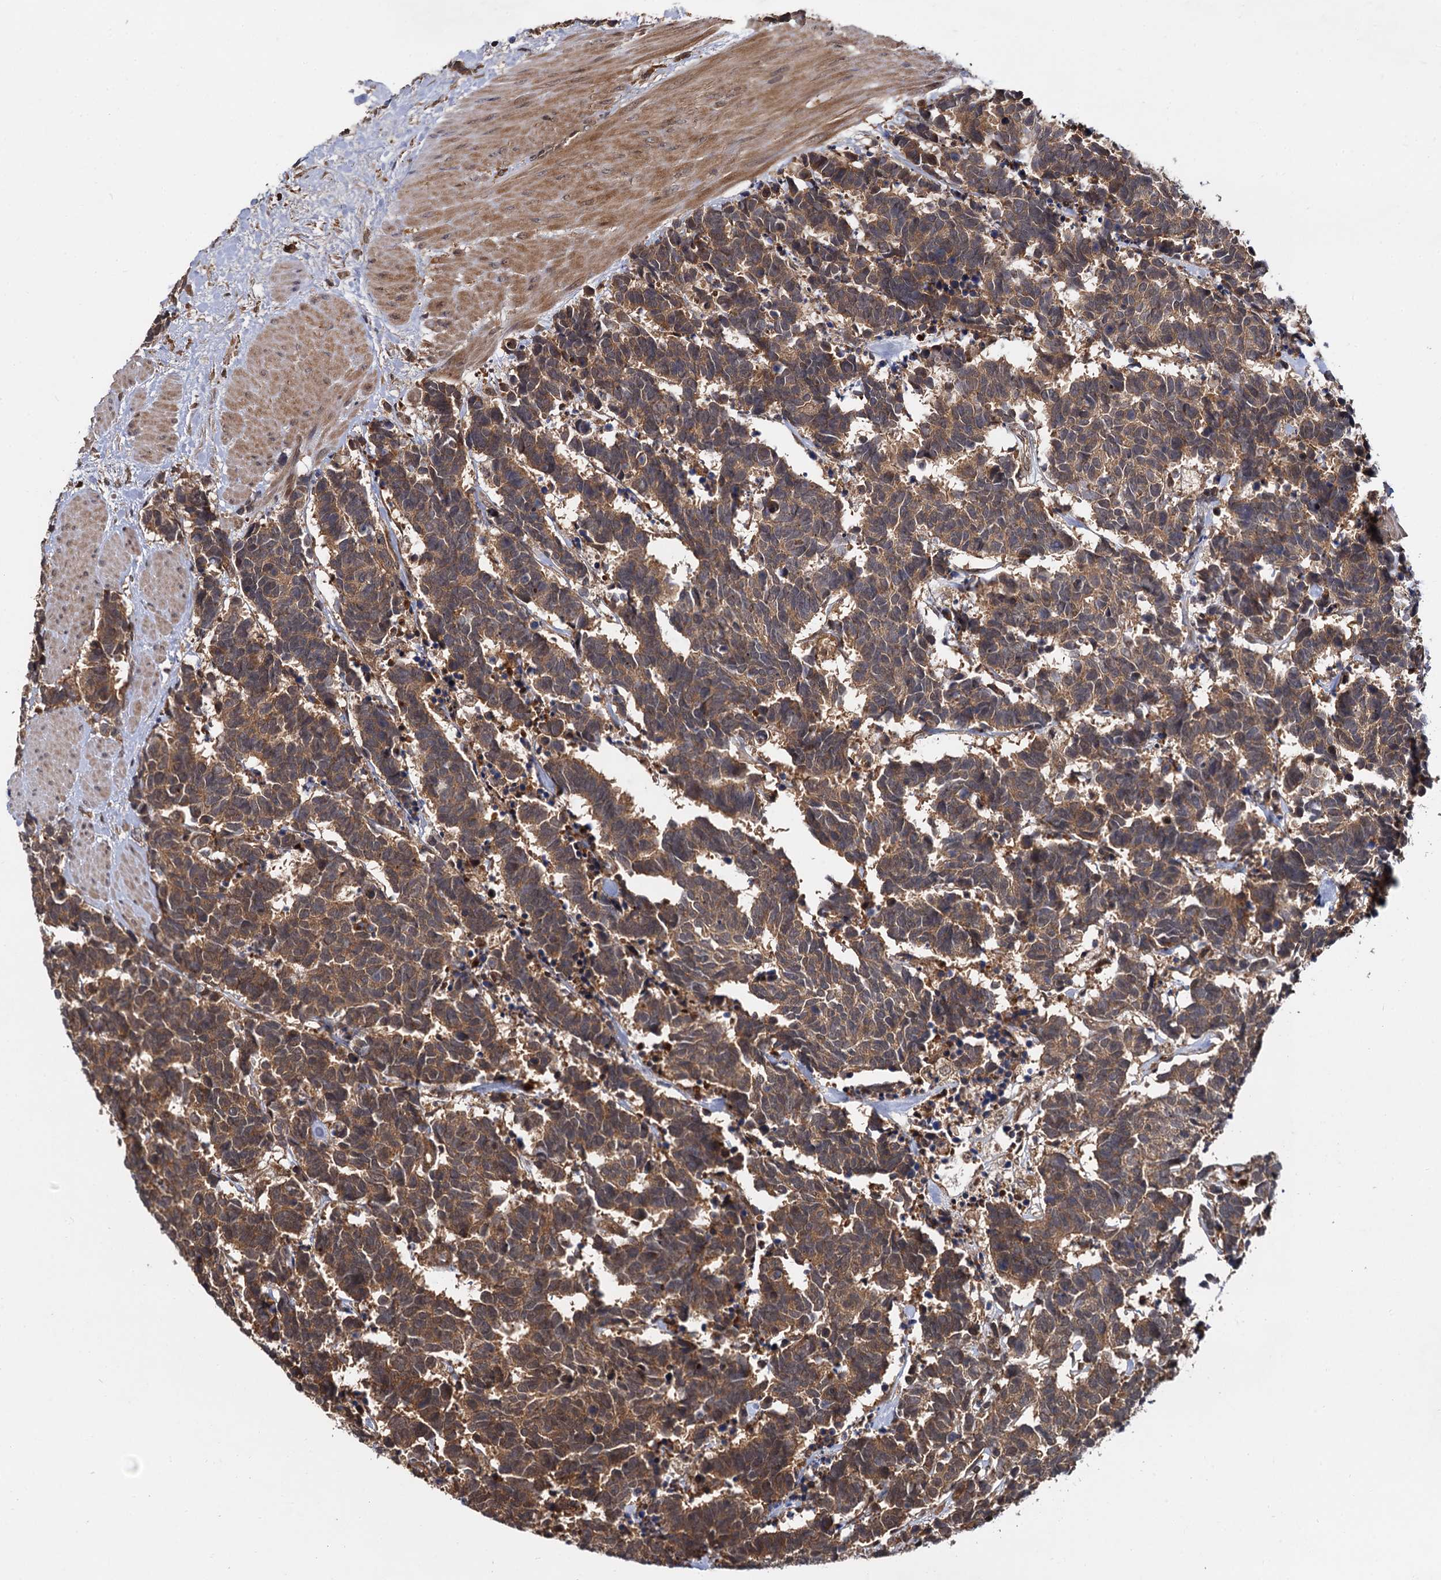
{"staining": {"intensity": "moderate", "quantity": ">75%", "location": "cytoplasmic/membranous"}, "tissue": "carcinoid", "cell_type": "Tumor cells", "image_type": "cancer", "snomed": [{"axis": "morphology", "description": "Carcinoma, NOS"}, {"axis": "morphology", "description": "Carcinoid, malignant, NOS"}, {"axis": "topography", "description": "Urinary bladder"}], "caption": "This histopathology image shows carcinoid stained with immunohistochemistry (IHC) to label a protein in brown. The cytoplasmic/membranous of tumor cells show moderate positivity for the protein. Nuclei are counter-stained blue.", "gene": "SELENOP", "patient": {"sex": "male", "age": 57}}